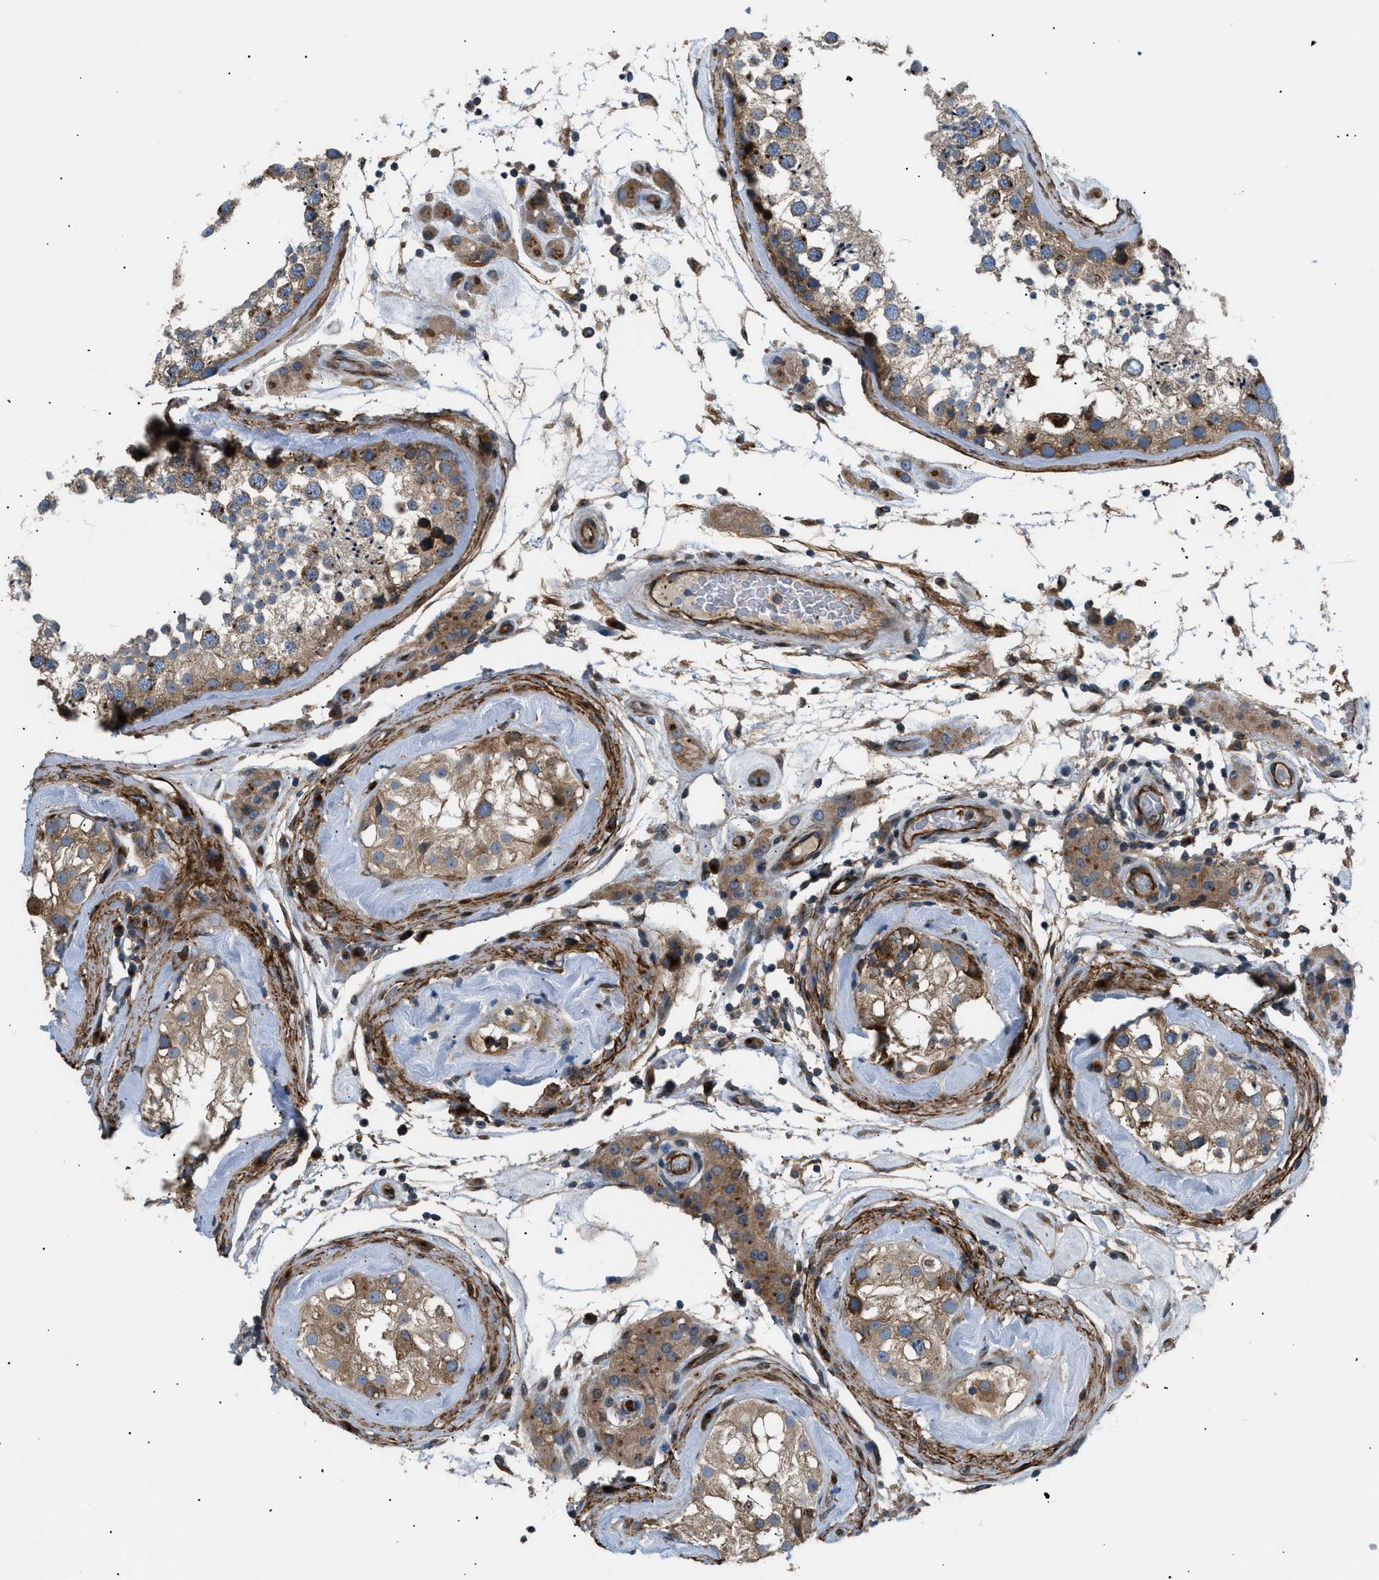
{"staining": {"intensity": "moderate", "quantity": ">75%", "location": "cytoplasmic/membranous"}, "tissue": "testis", "cell_type": "Cells in seminiferous ducts", "image_type": "normal", "snomed": [{"axis": "morphology", "description": "Normal tissue, NOS"}, {"axis": "topography", "description": "Testis"}], "caption": "DAB (3,3'-diaminobenzidine) immunohistochemical staining of unremarkable human testis reveals moderate cytoplasmic/membranous protein expression in approximately >75% of cells in seminiferous ducts.", "gene": "LYSMD3", "patient": {"sex": "male", "age": 46}}